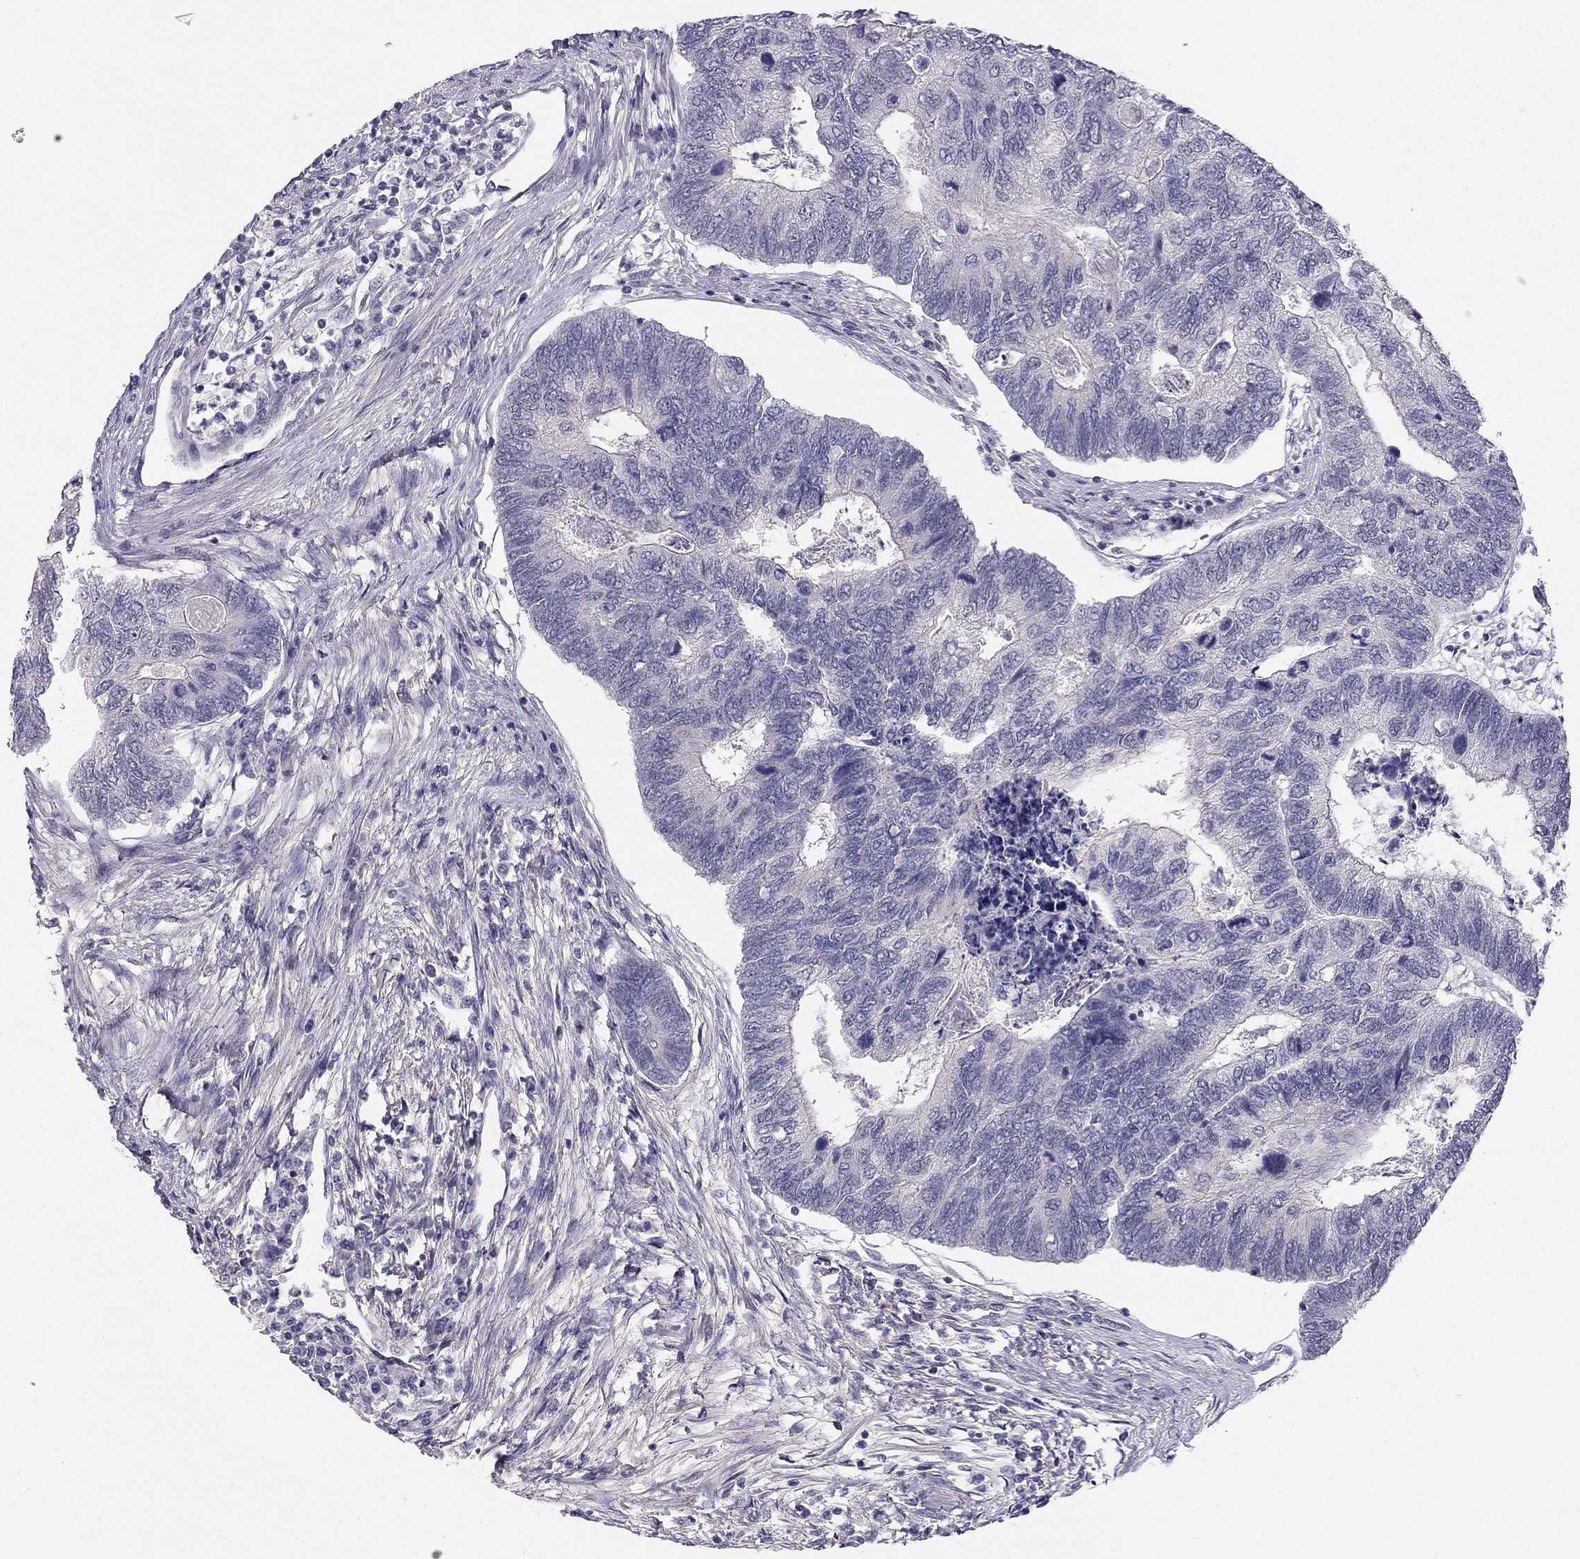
{"staining": {"intensity": "negative", "quantity": "none", "location": "none"}, "tissue": "colorectal cancer", "cell_type": "Tumor cells", "image_type": "cancer", "snomed": [{"axis": "morphology", "description": "Adenocarcinoma, NOS"}, {"axis": "topography", "description": "Colon"}], "caption": "This is a micrograph of immunohistochemistry (IHC) staining of adenocarcinoma (colorectal), which shows no staining in tumor cells. (Stains: DAB (3,3'-diaminobenzidine) immunohistochemistry with hematoxylin counter stain, Microscopy: brightfield microscopy at high magnification).", "gene": "HSFX1", "patient": {"sex": "female", "age": 67}}